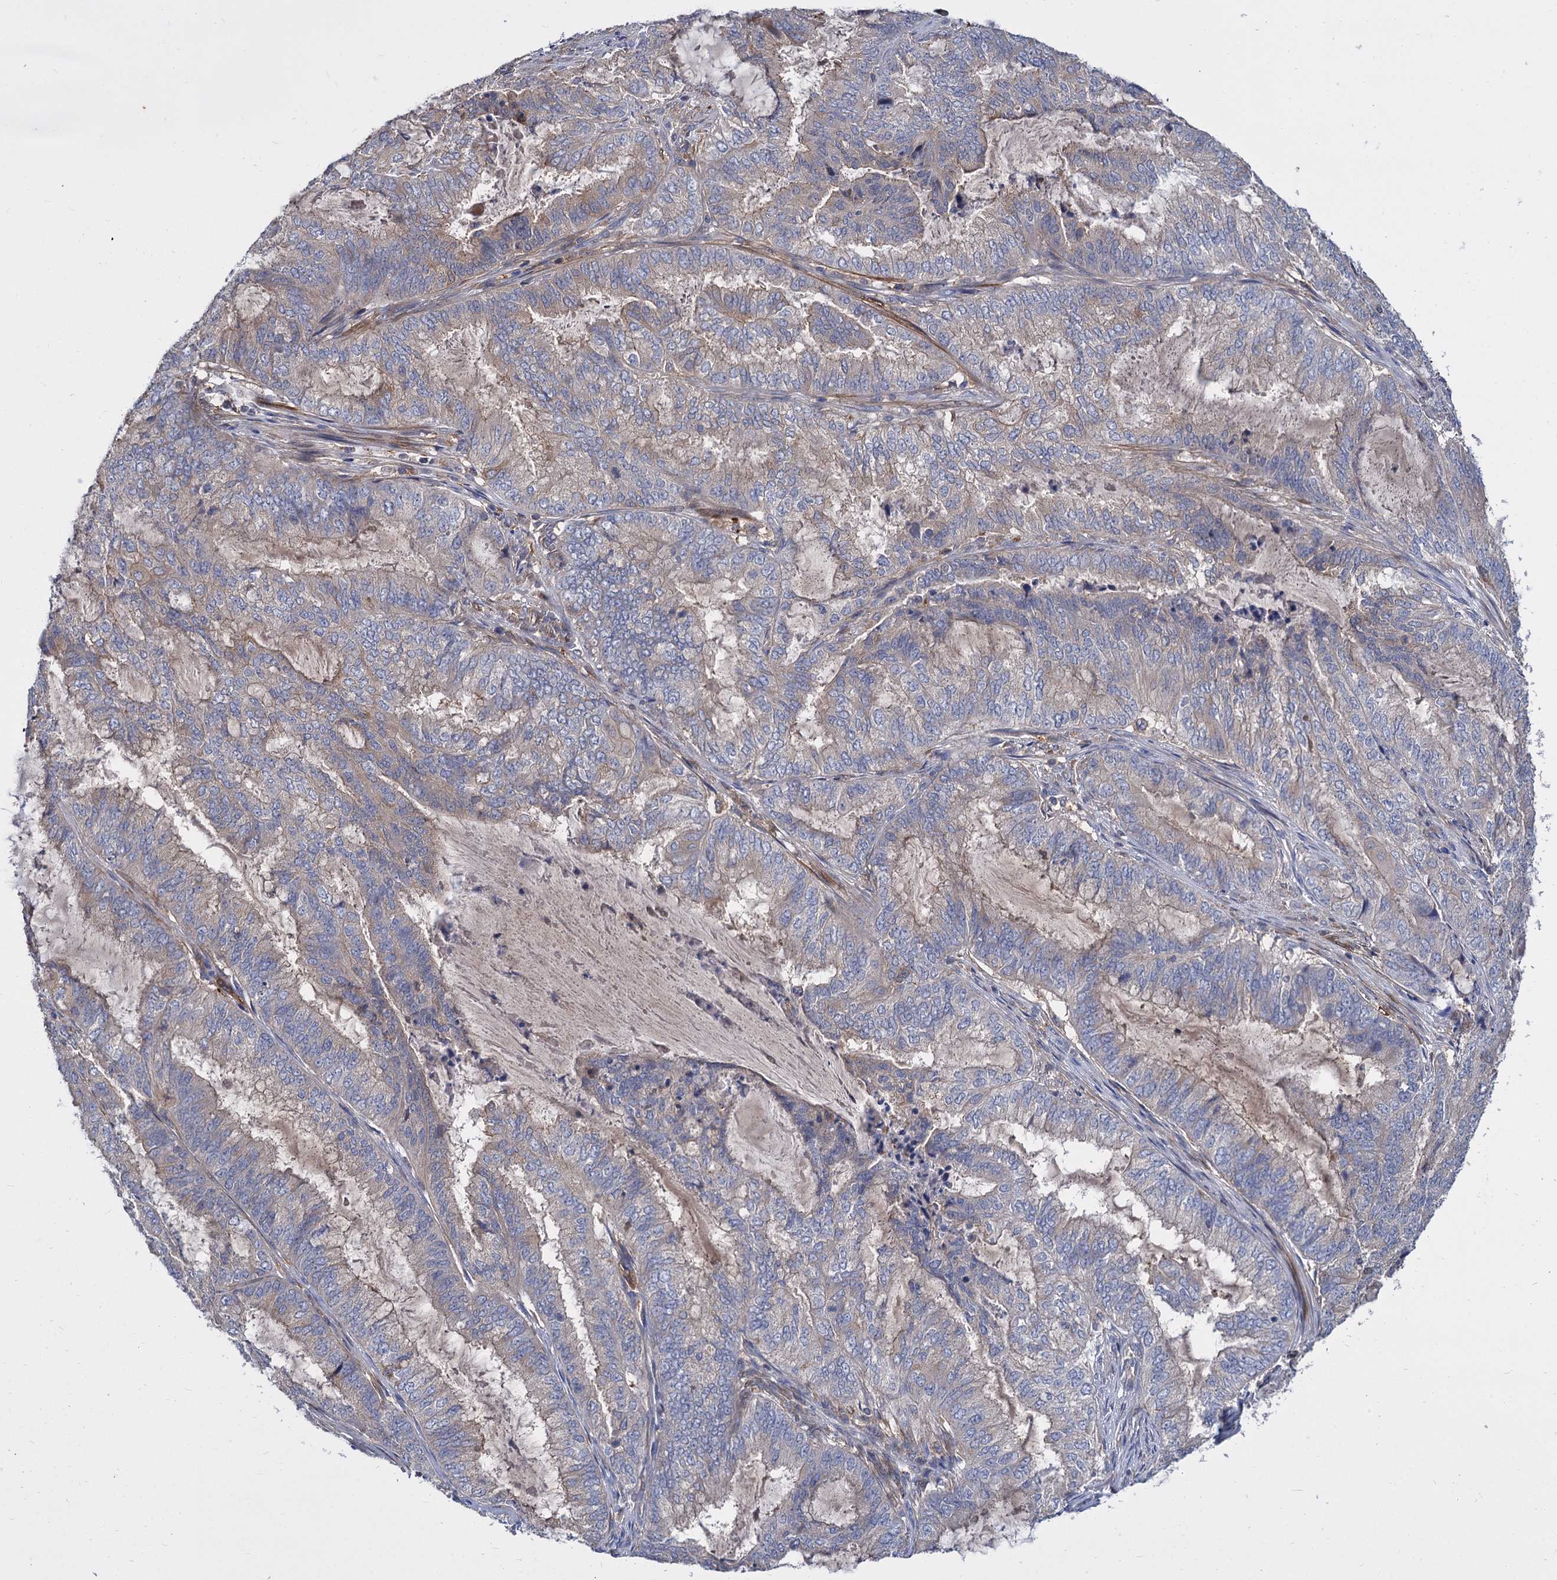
{"staining": {"intensity": "weak", "quantity": "25%-75%", "location": "cytoplasmic/membranous"}, "tissue": "endometrial cancer", "cell_type": "Tumor cells", "image_type": "cancer", "snomed": [{"axis": "morphology", "description": "Adenocarcinoma, NOS"}, {"axis": "topography", "description": "Endometrium"}], "caption": "This image demonstrates immunohistochemistry (IHC) staining of human endometrial cancer (adenocarcinoma), with low weak cytoplasmic/membranous positivity in about 25%-75% of tumor cells.", "gene": "GCLC", "patient": {"sex": "female", "age": 51}}